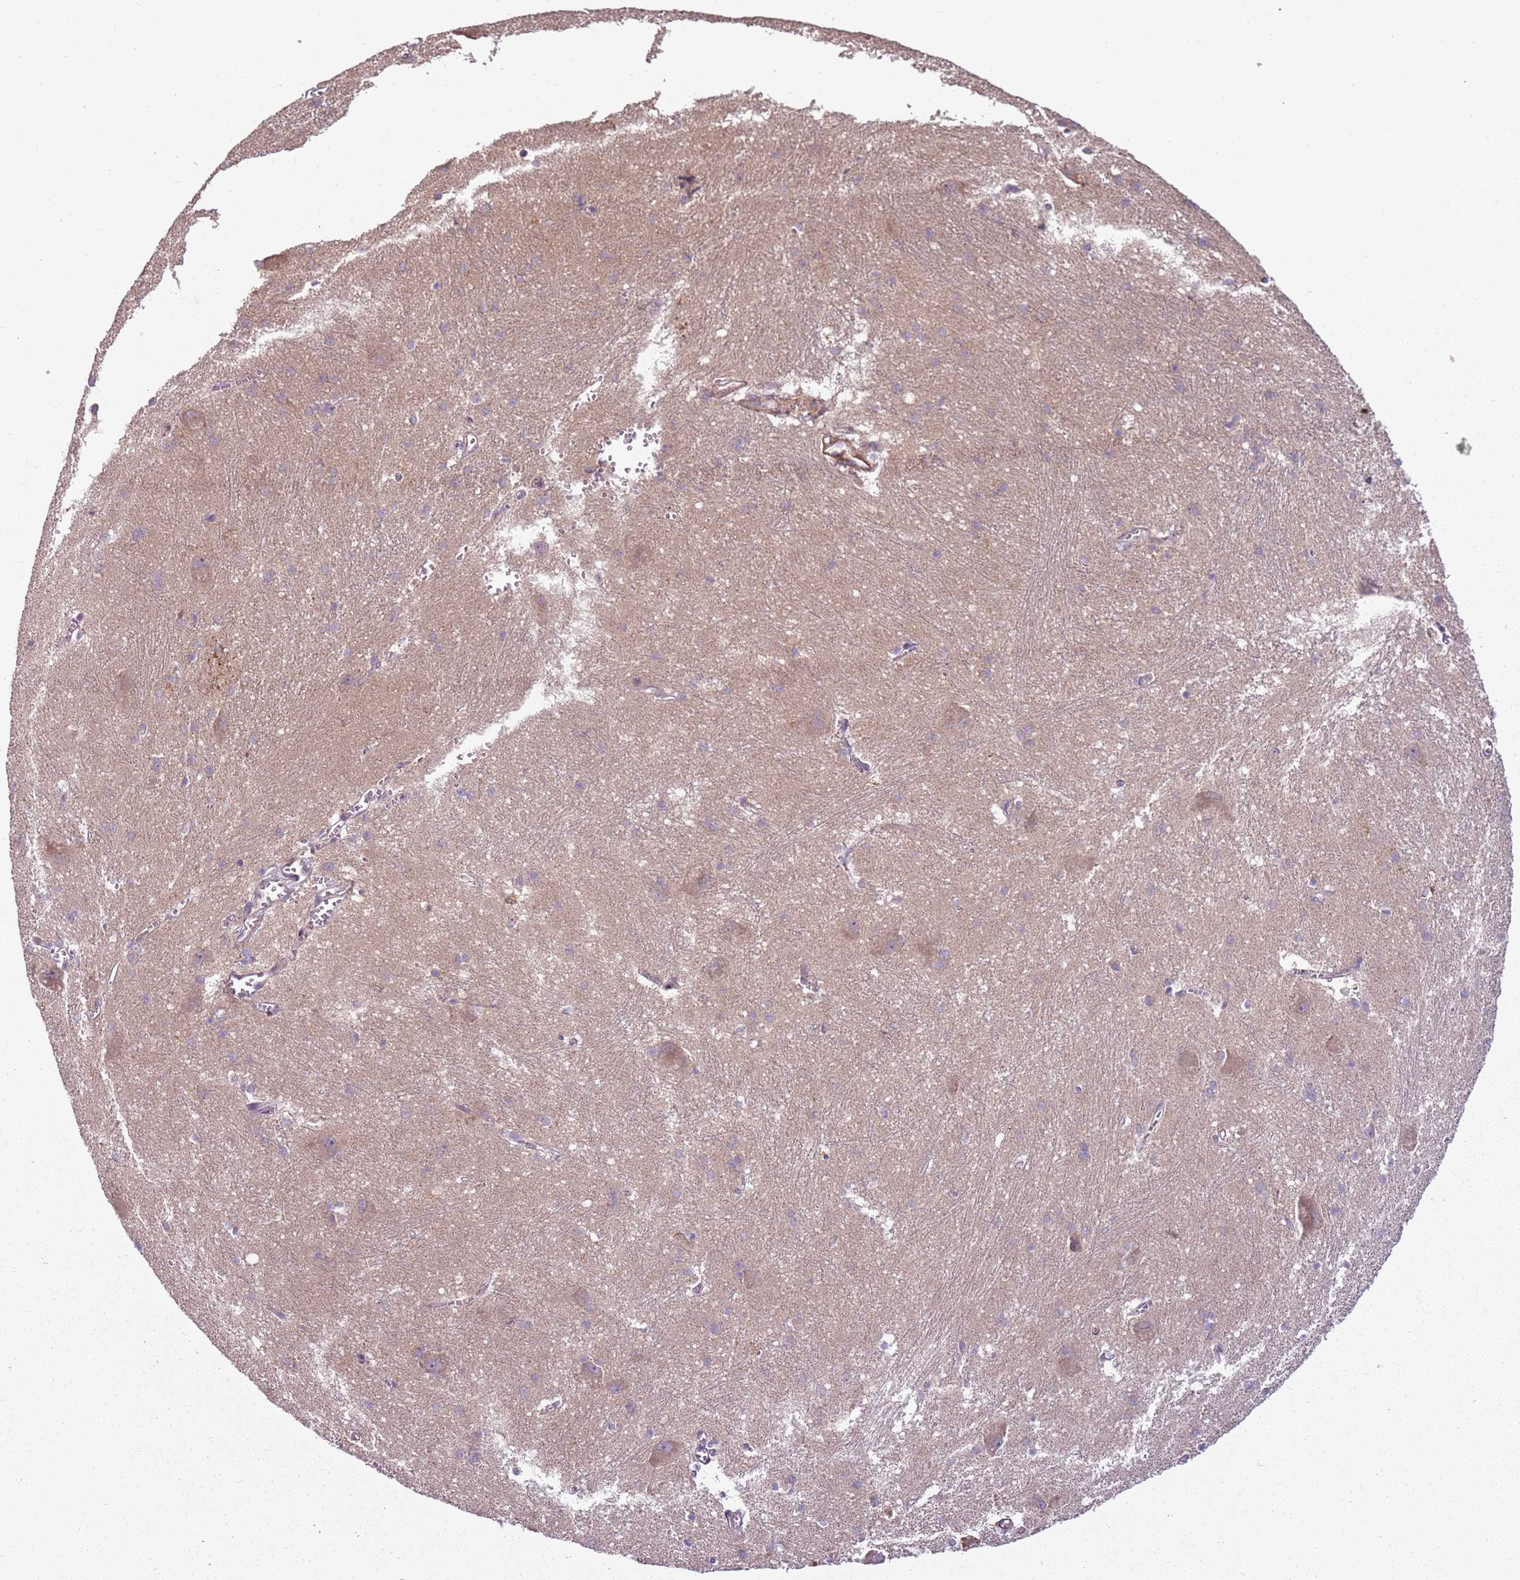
{"staining": {"intensity": "weak", "quantity": "<25%", "location": "cytoplasmic/membranous"}, "tissue": "caudate", "cell_type": "Glial cells", "image_type": "normal", "snomed": [{"axis": "morphology", "description": "Normal tissue, NOS"}, {"axis": "topography", "description": "Lateral ventricle wall"}], "caption": "High magnification brightfield microscopy of normal caudate stained with DAB (3,3'-diaminobenzidine) (brown) and counterstained with hematoxylin (blue): glial cells show no significant positivity. Brightfield microscopy of immunohistochemistry (IHC) stained with DAB (3,3'-diaminobenzidine) (brown) and hematoxylin (blue), captured at high magnification.", "gene": "RPL21", "patient": {"sex": "male", "age": 37}}